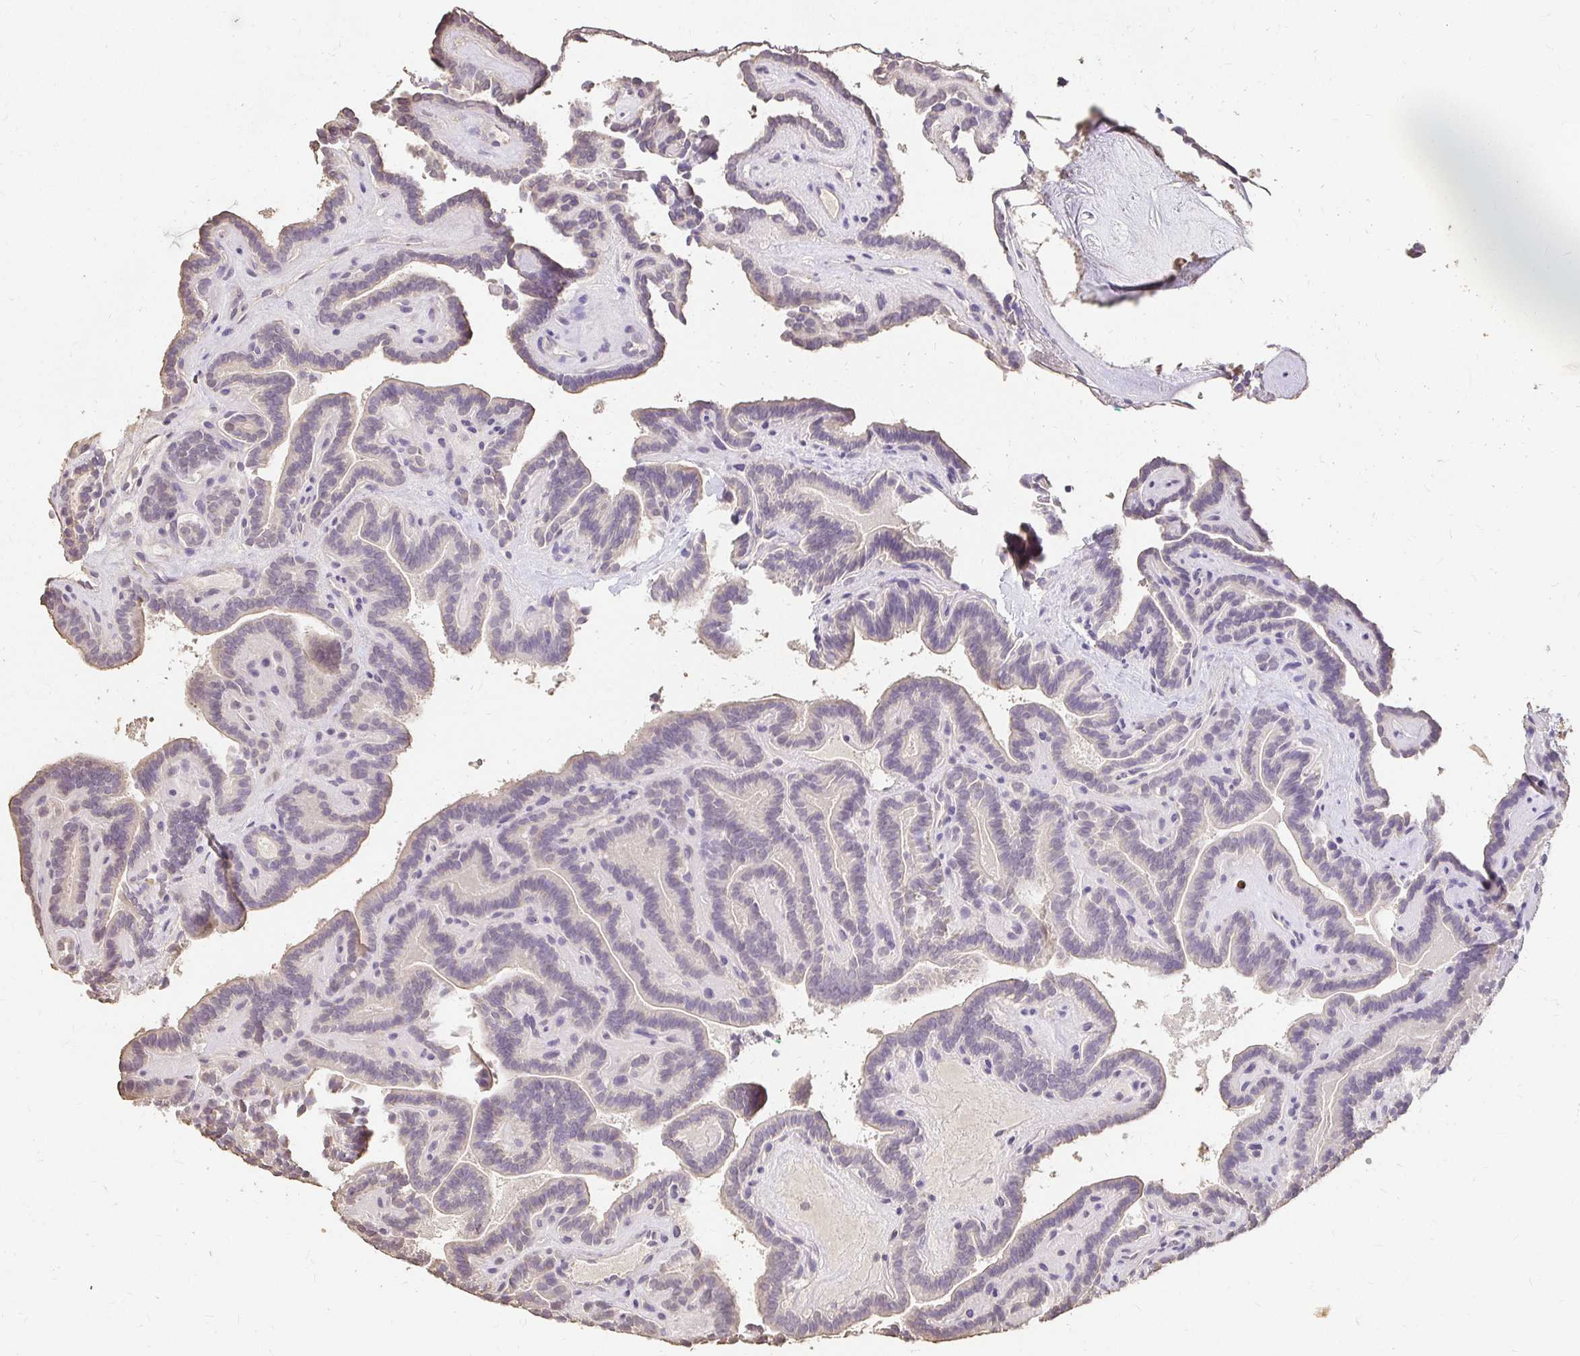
{"staining": {"intensity": "weak", "quantity": "<25%", "location": "cytoplasmic/membranous"}, "tissue": "thyroid cancer", "cell_type": "Tumor cells", "image_type": "cancer", "snomed": [{"axis": "morphology", "description": "Papillary adenocarcinoma, NOS"}, {"axis": "topography", "description": "Thyroid gland"}], "caption": "Immunohistochemistry of papillary adenocarcinoma (thyroid) exhibits no positivity in tumor cells. Nuclei are stained in blue.", "gene": "UGT1A6", "patient": {"sex": "female", "age": 21}}